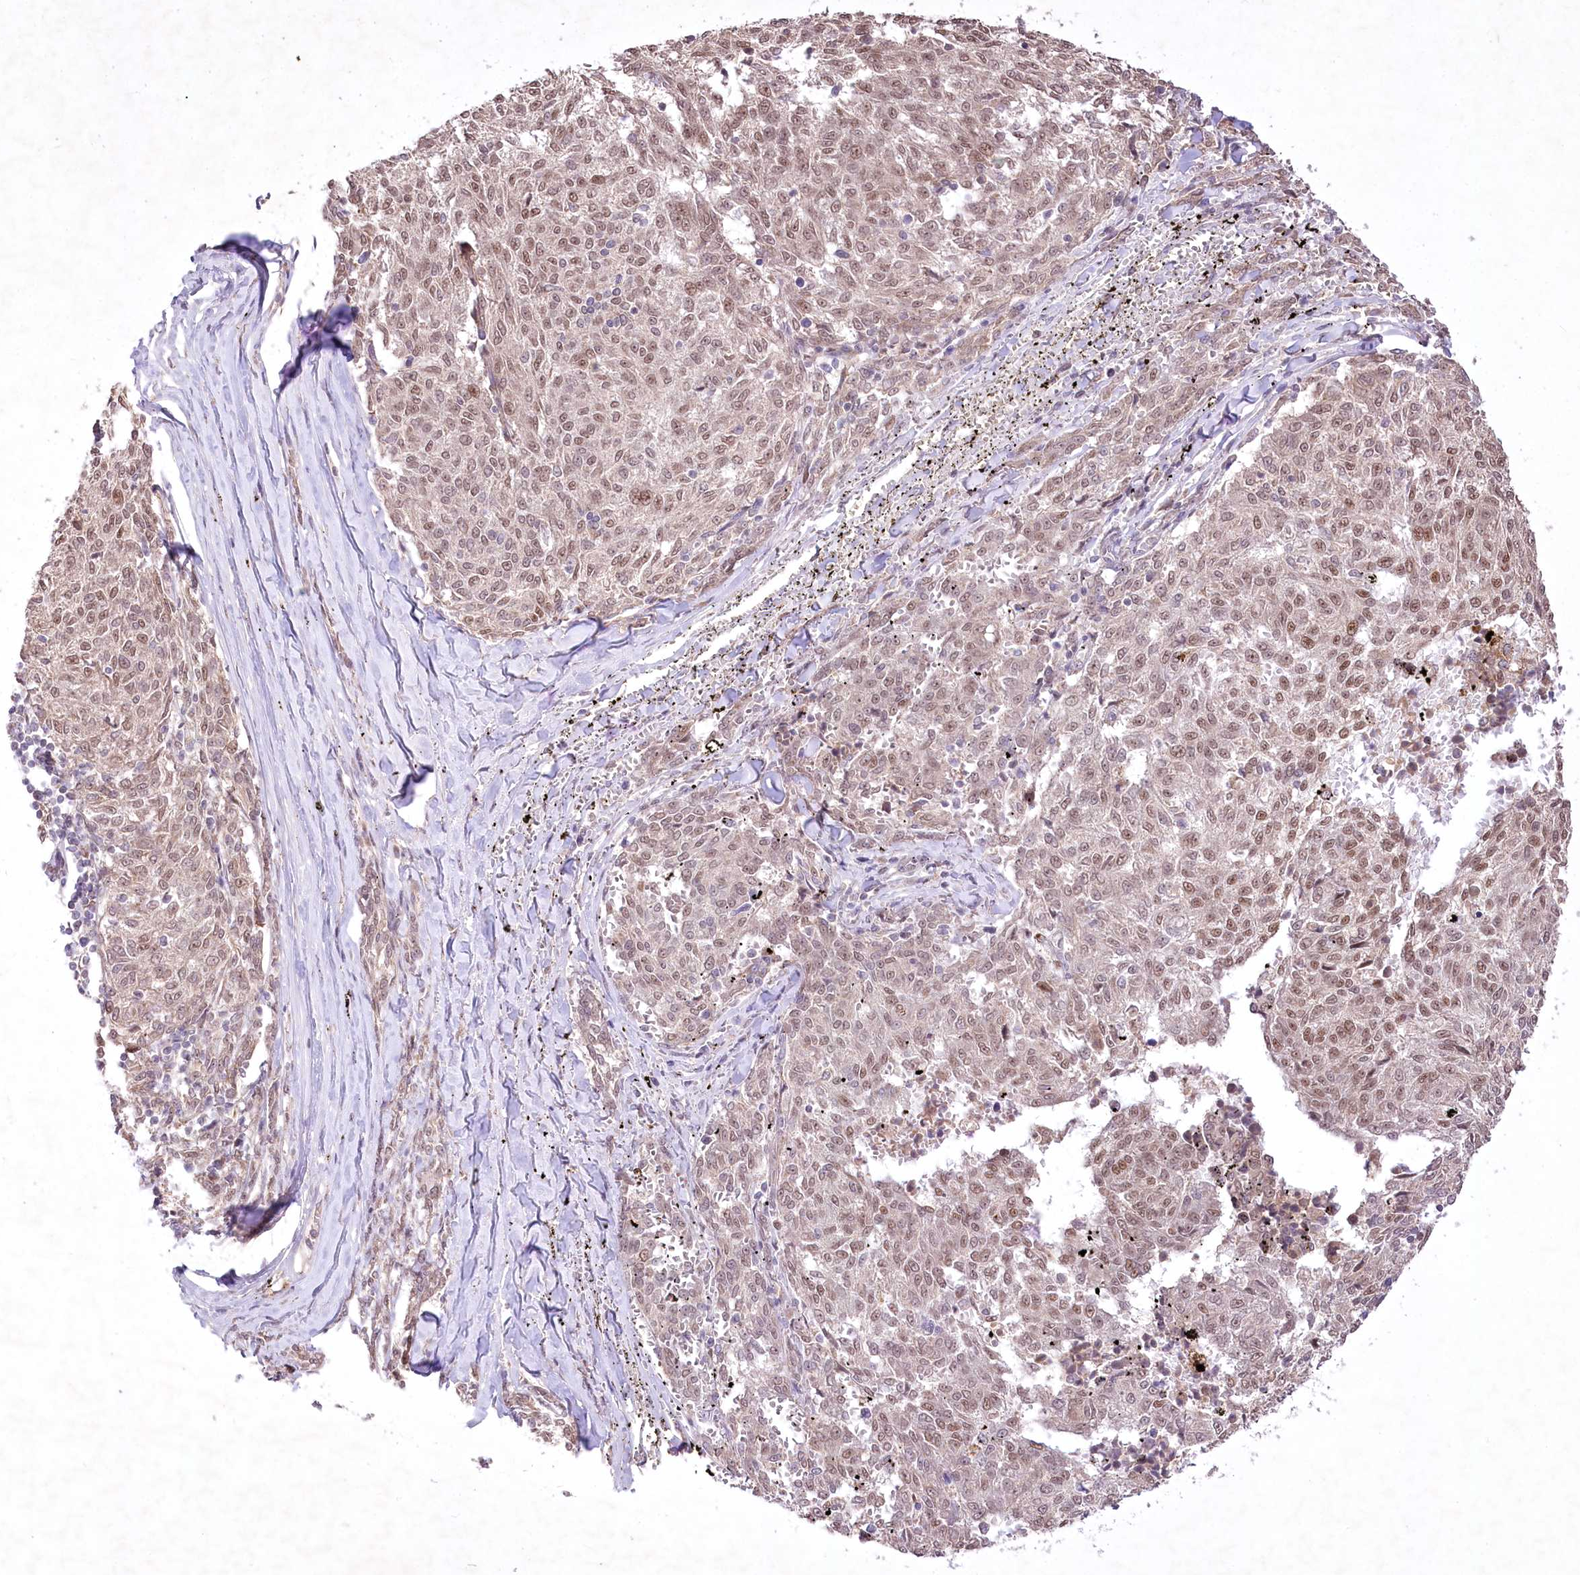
{"staining": {"intensity": "moderate", "quantity": ">75%", "location": "nuclear"}, "tissue": "melanoma", "cell_type": "Tumor cells", "image_type": "cancer", "snomed": [{"axis": "morphology", "description": "Malignant melanoma, NOS"}, {"axis": "topography", "description": "Skin"}], "caption": "Protein expression analysis of malignant melanoma shows moderate nuclear staining in about >75% of tumor cells. (IHC, brightfield microscopy, high magnification).", "gene": "HELT", "patient": {"sex": "female", "age": 72}}